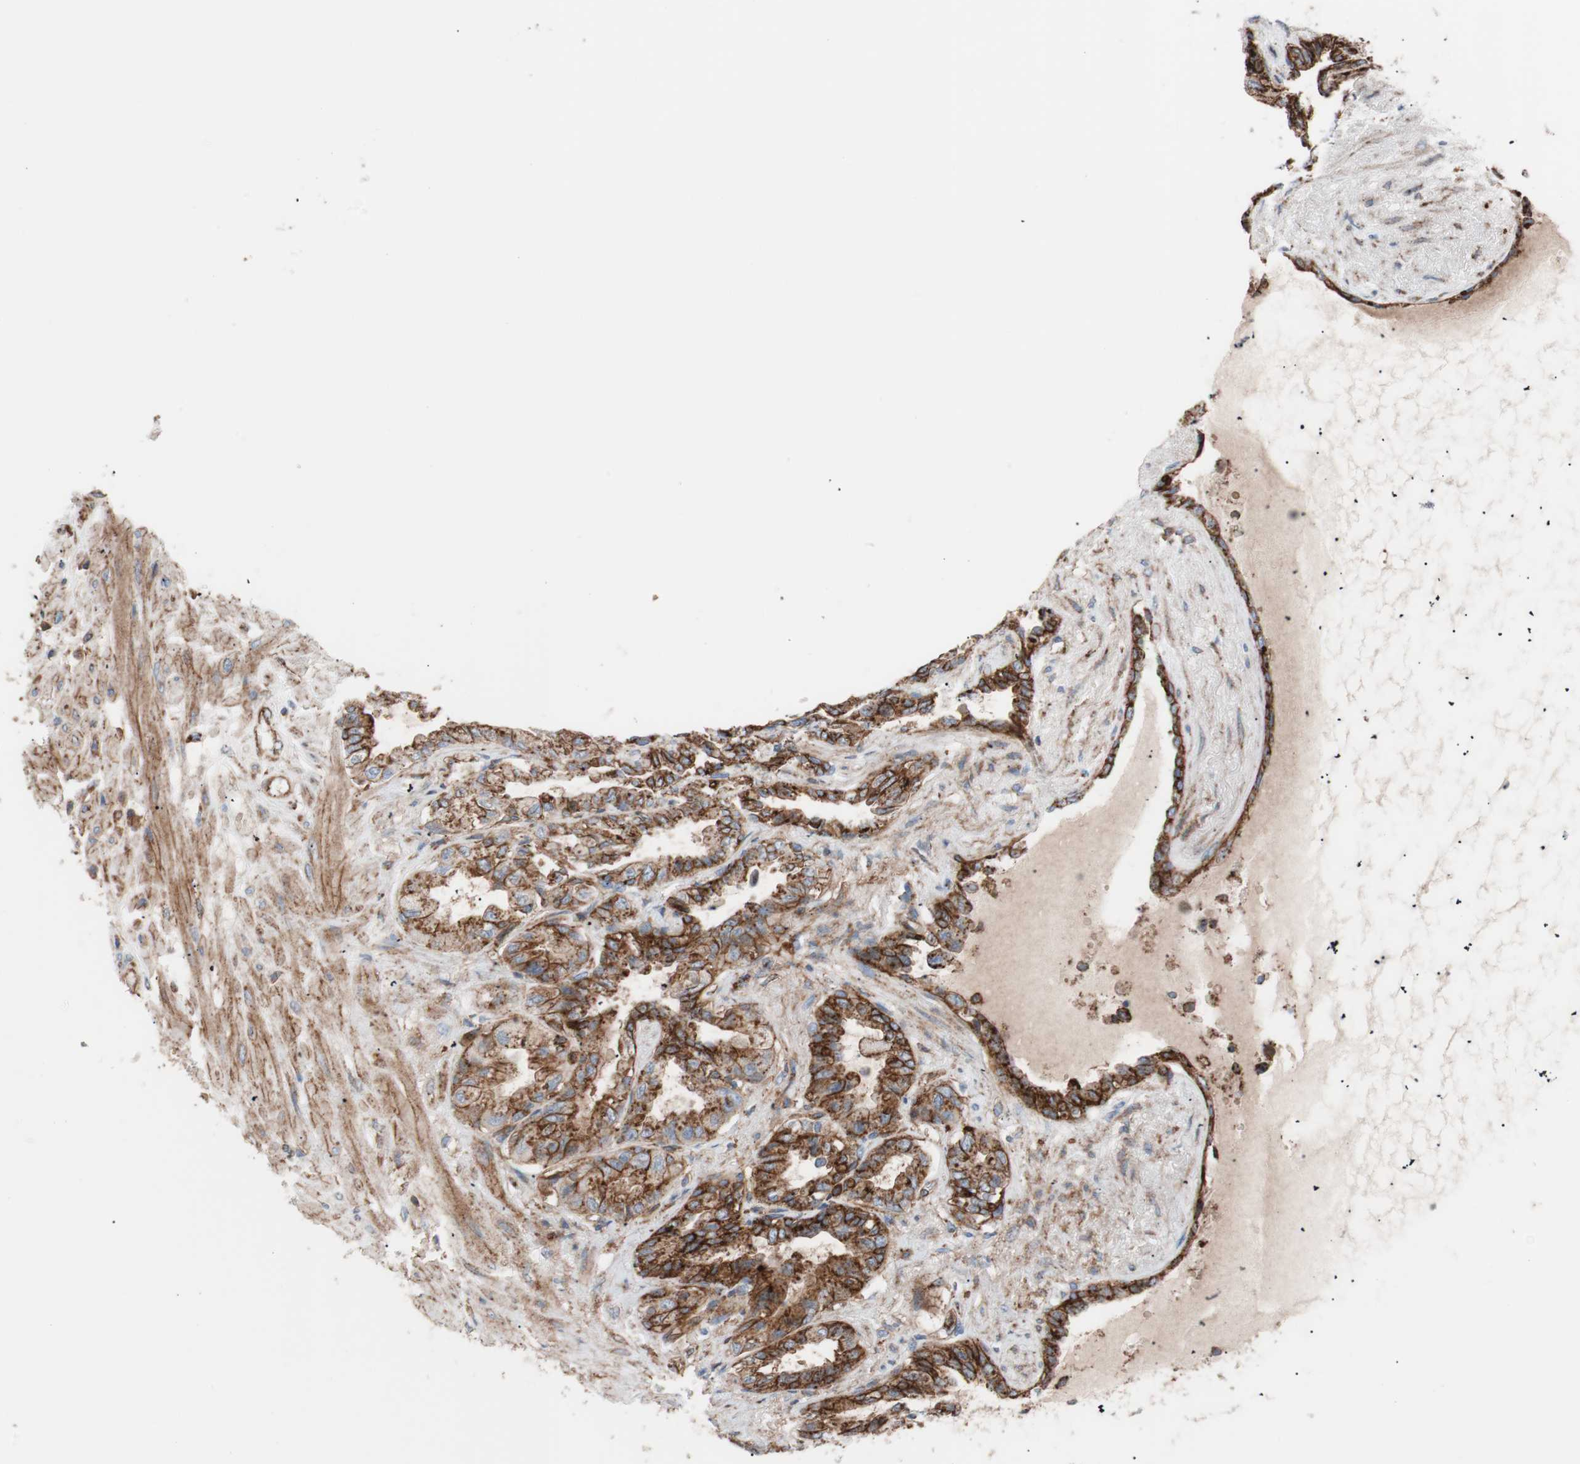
{"staining": {"intensity": "strong", "quantity": ">75%", "location": "cytoplasmic/membranous"}, "tissue": "seminal vesicle", "cell_type": "Glandular cells", "image_type": "normal", "snomed": [{"axis": "morphology", "description": "Normal tissue, NOS"}, {"axis": "topography", "description": "Seminal veicle"}], "caption": "A brown stain shows strong cytoplasmic/membranous expression of a protein in glandular cells of unremarkable human seminal vesicle.", "gene": "FLOT2", "patient": {"sex": "male", "age": 61}}